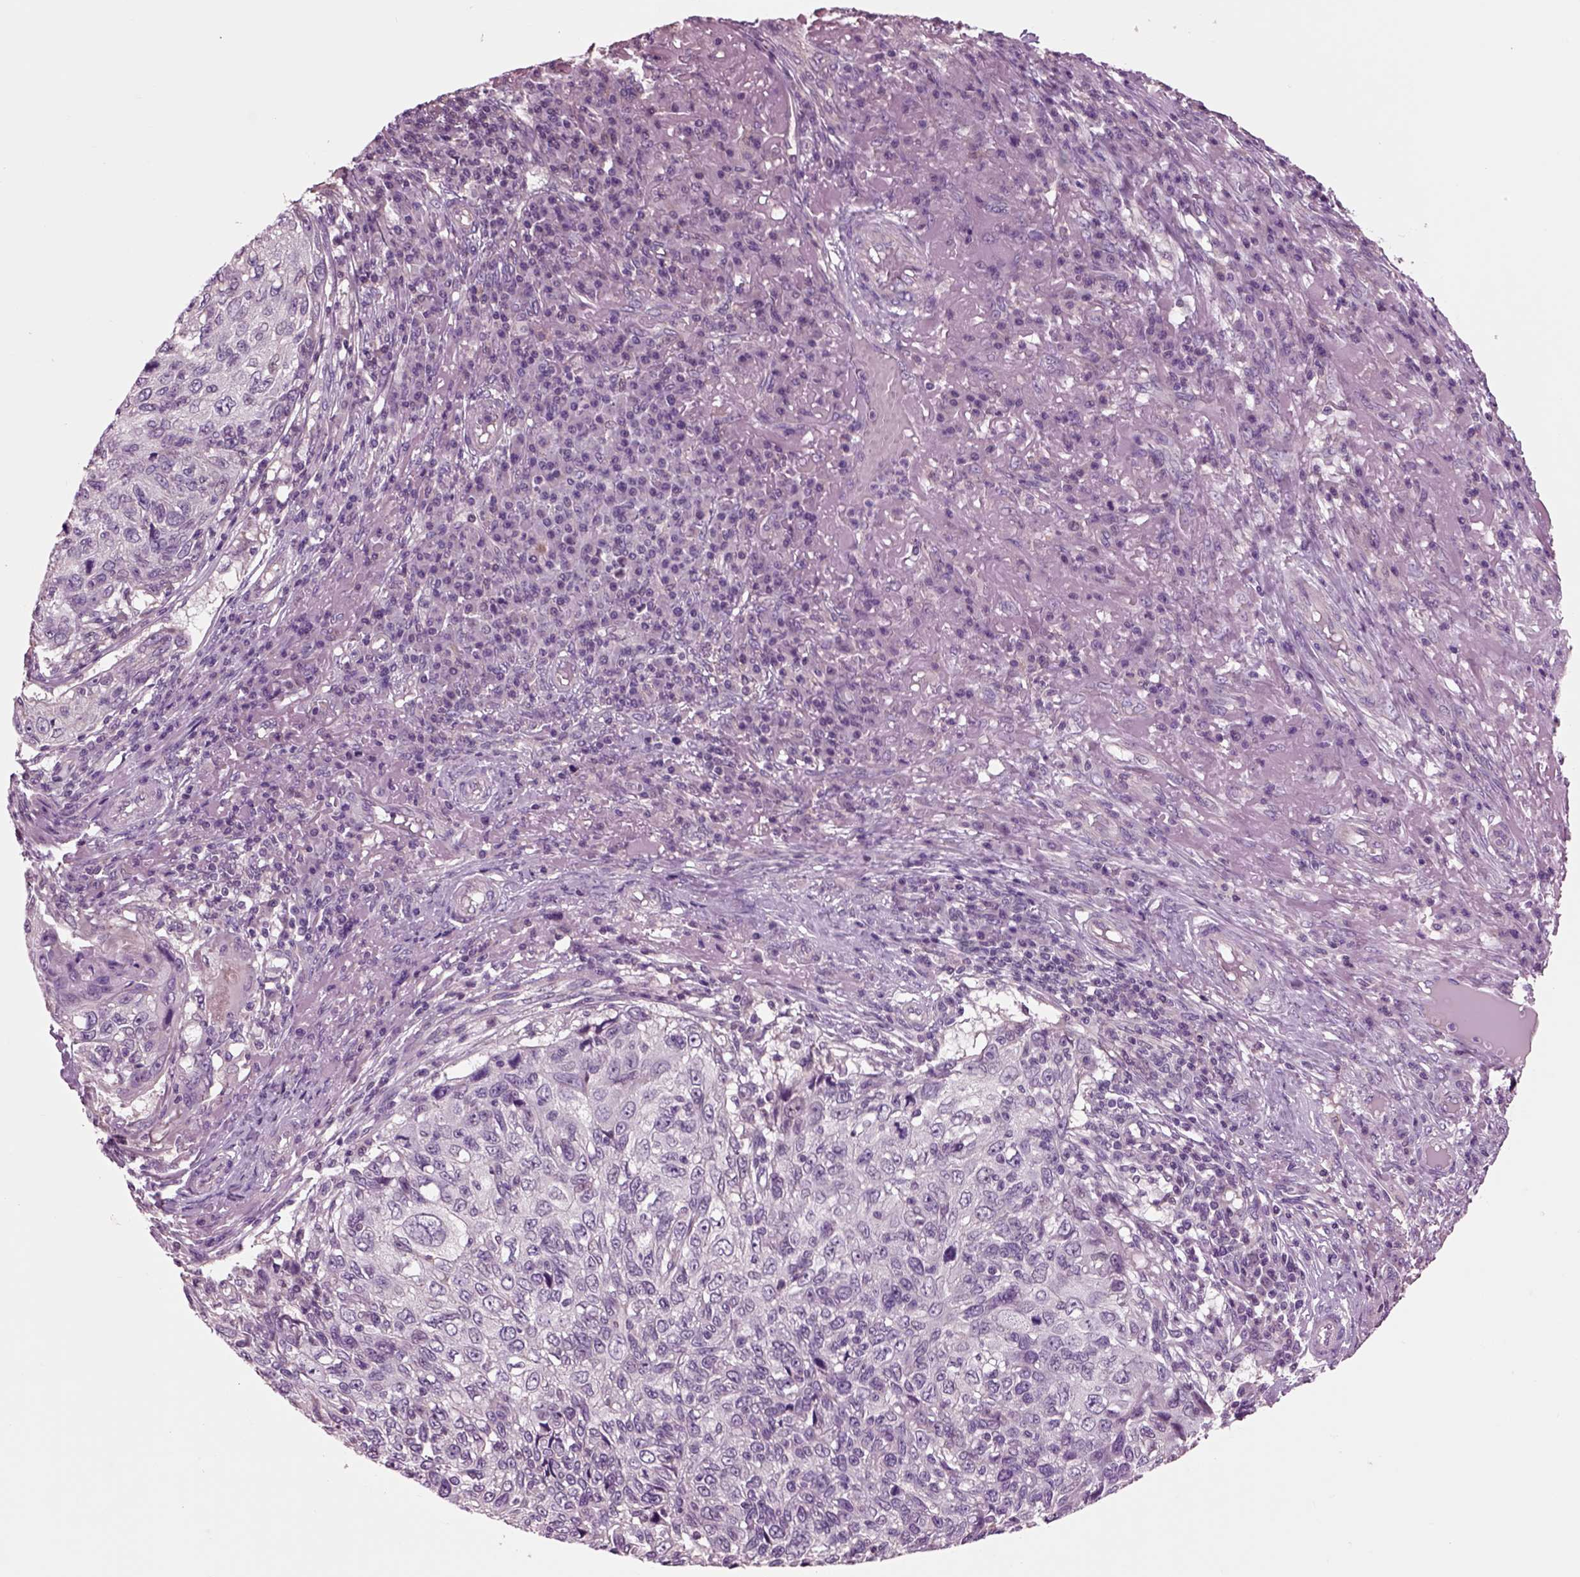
{"staining": {"intensity": "negative", "quantity": "none", "location": "none"}, "tissue": "skin cancer", "cell_type": "Tumor cells", "image_type": "cancer", "snomed": [{"axis": "morphology", "description": "Squamous cell carcinoma, NOS"}, {"axis": "topography", "description": "Skin"}], "caption": "A micrograph of human squamous cell carcinoma (skin) is negative for staining in tumor cells. The staining is performed using DAB brown chromogen with nuclei counter-stained in using hematoxylin.", "gene": "CHGB", "patient": {"sex": "male", "age": 92}}